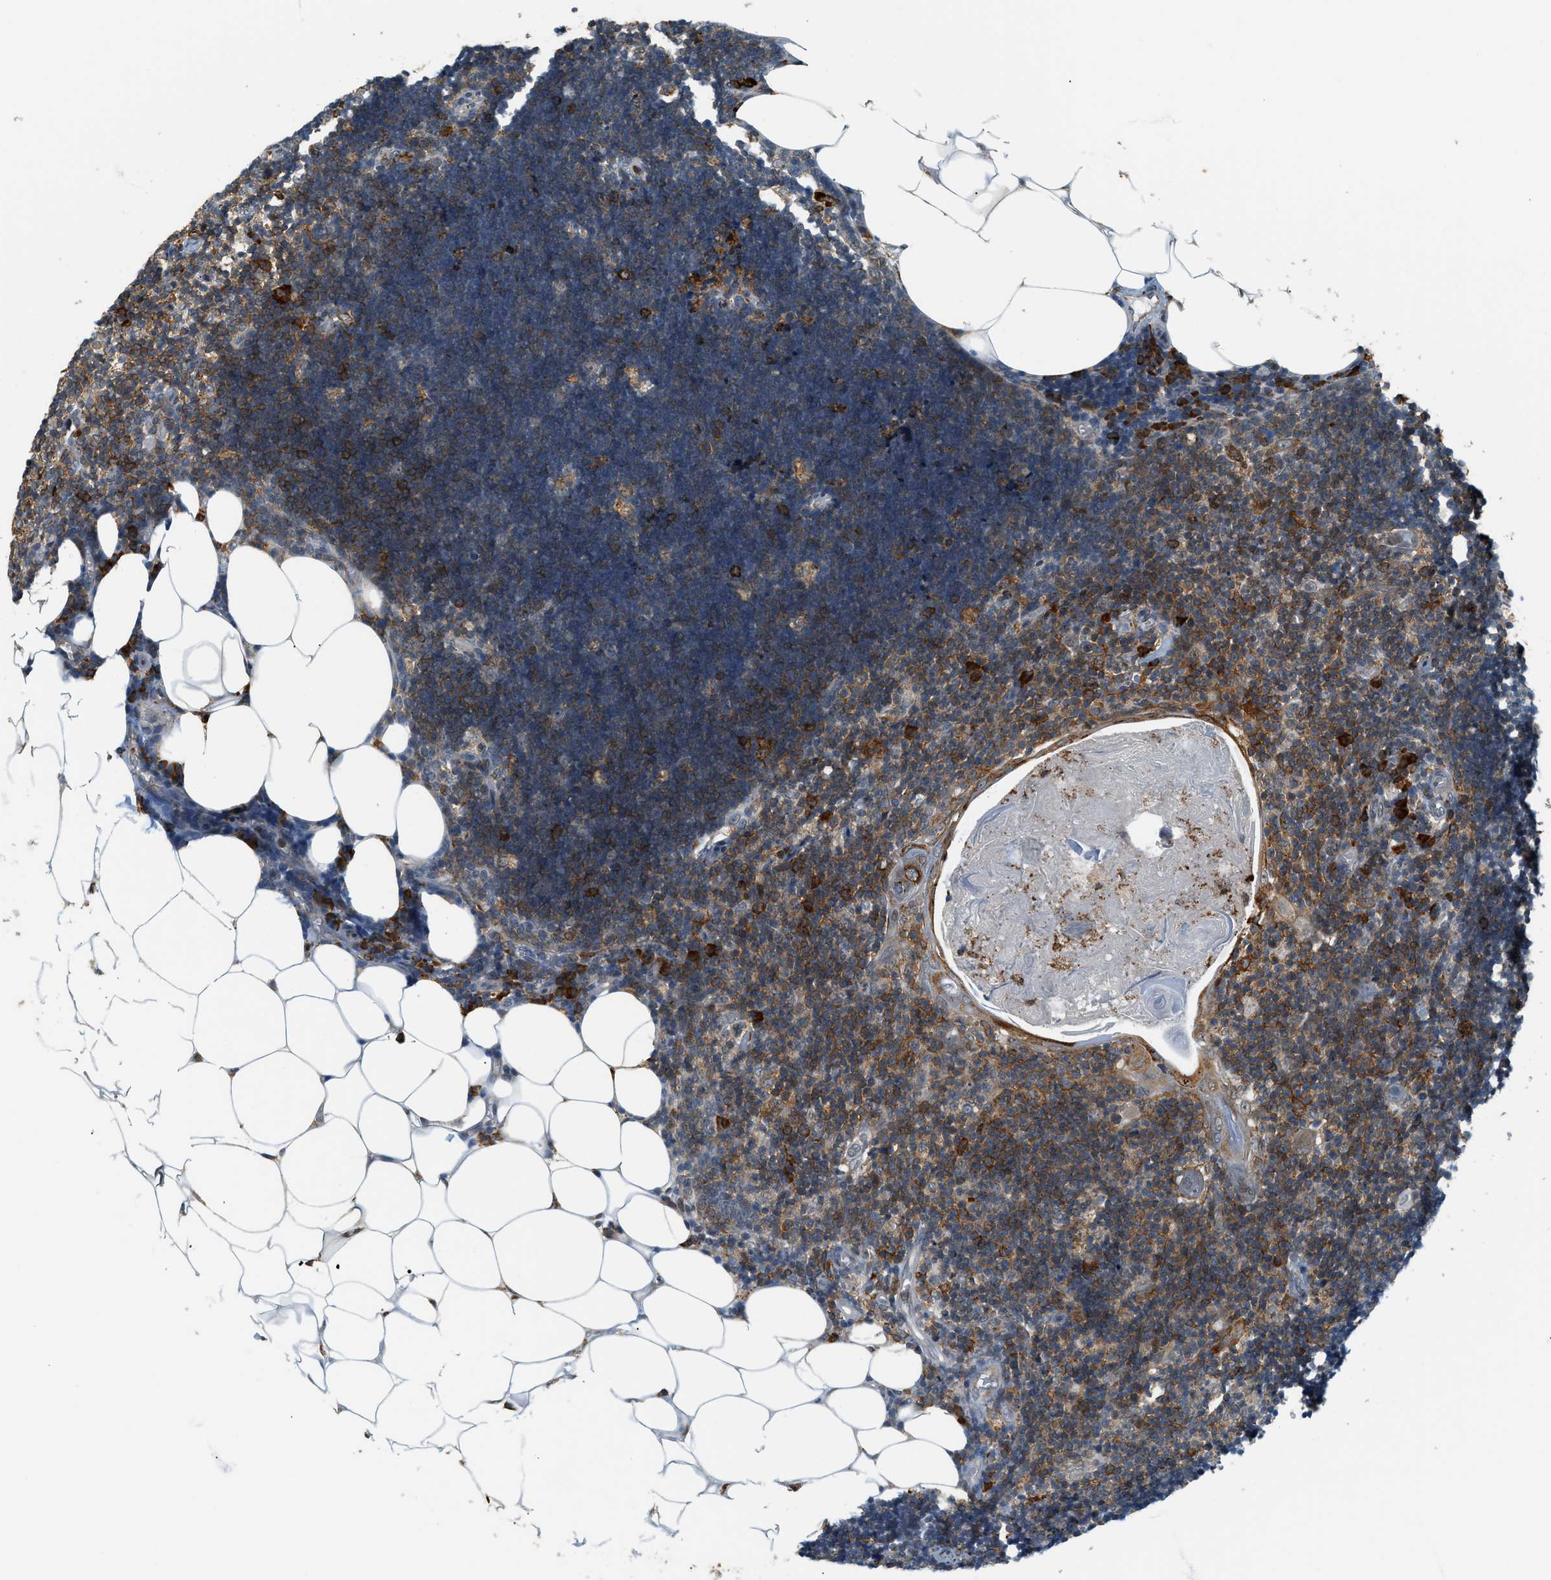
{"staining": {"intensity": "moderate", "quantity": "25%-75%", "location": "cytoplasmic/membranous"}, "tissue": "lymph node", "cell_type": "Germinal center cells", "image_type": "normal", "snomed": [{"axis": "morphology", "description": "Normal tissue, NOS"}, {"axis": "topography", "description": "Lymph node"}], "caption": "Protein expression analysis of benign lymph node demonstrates moderate cytoplasmic/membranous expression in approximately 25%-75% of germinal center cells. The protein is shown in brown color, while the nuclei are stained blue.", "gene": "SEMA4D", "patient": {"sex": "male", "age": 33}}